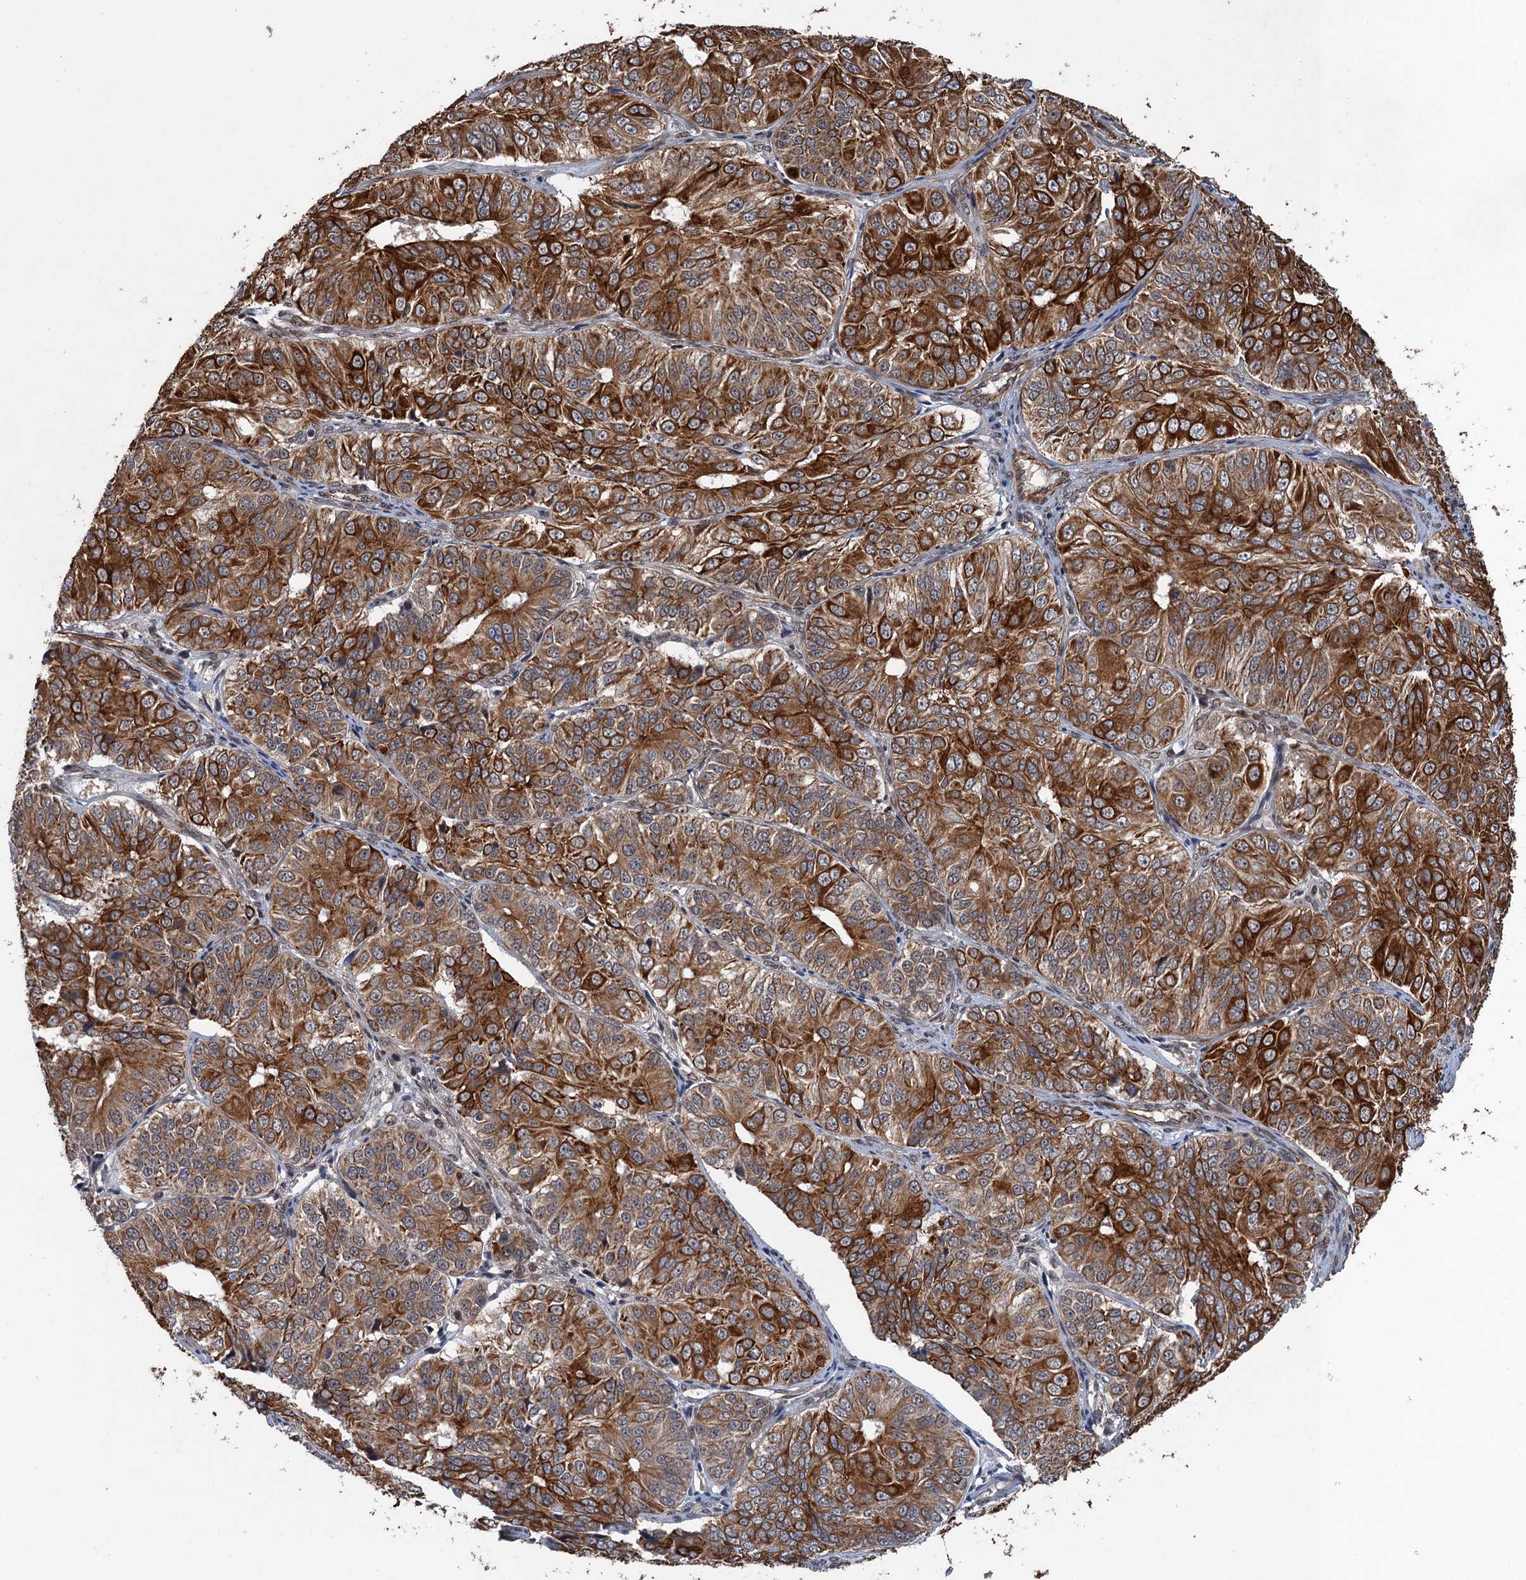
{"staining": {"intensity": "strong", "quantity": ">75%", "location": "cytoplasmic/membranous"}, "tissue": "ovarian cancer", "cell_type": "Tumor cells", "image_type": "cancer", "snomed": [{"axis": "morphology", "description": "Carcinoma, endometroid"}, {"axis": "topography", "description": "Ovary"}], "caption": "This micrograph shows ovarian cancer stained with IHC to label a protein in brown. The cytoplasmic/membranous of tumor cells show strong positivity for the protein. Nuclei are counter-stained blue.", "gene": "TTC31", "patient": {"sex": "female", "age": 51}}